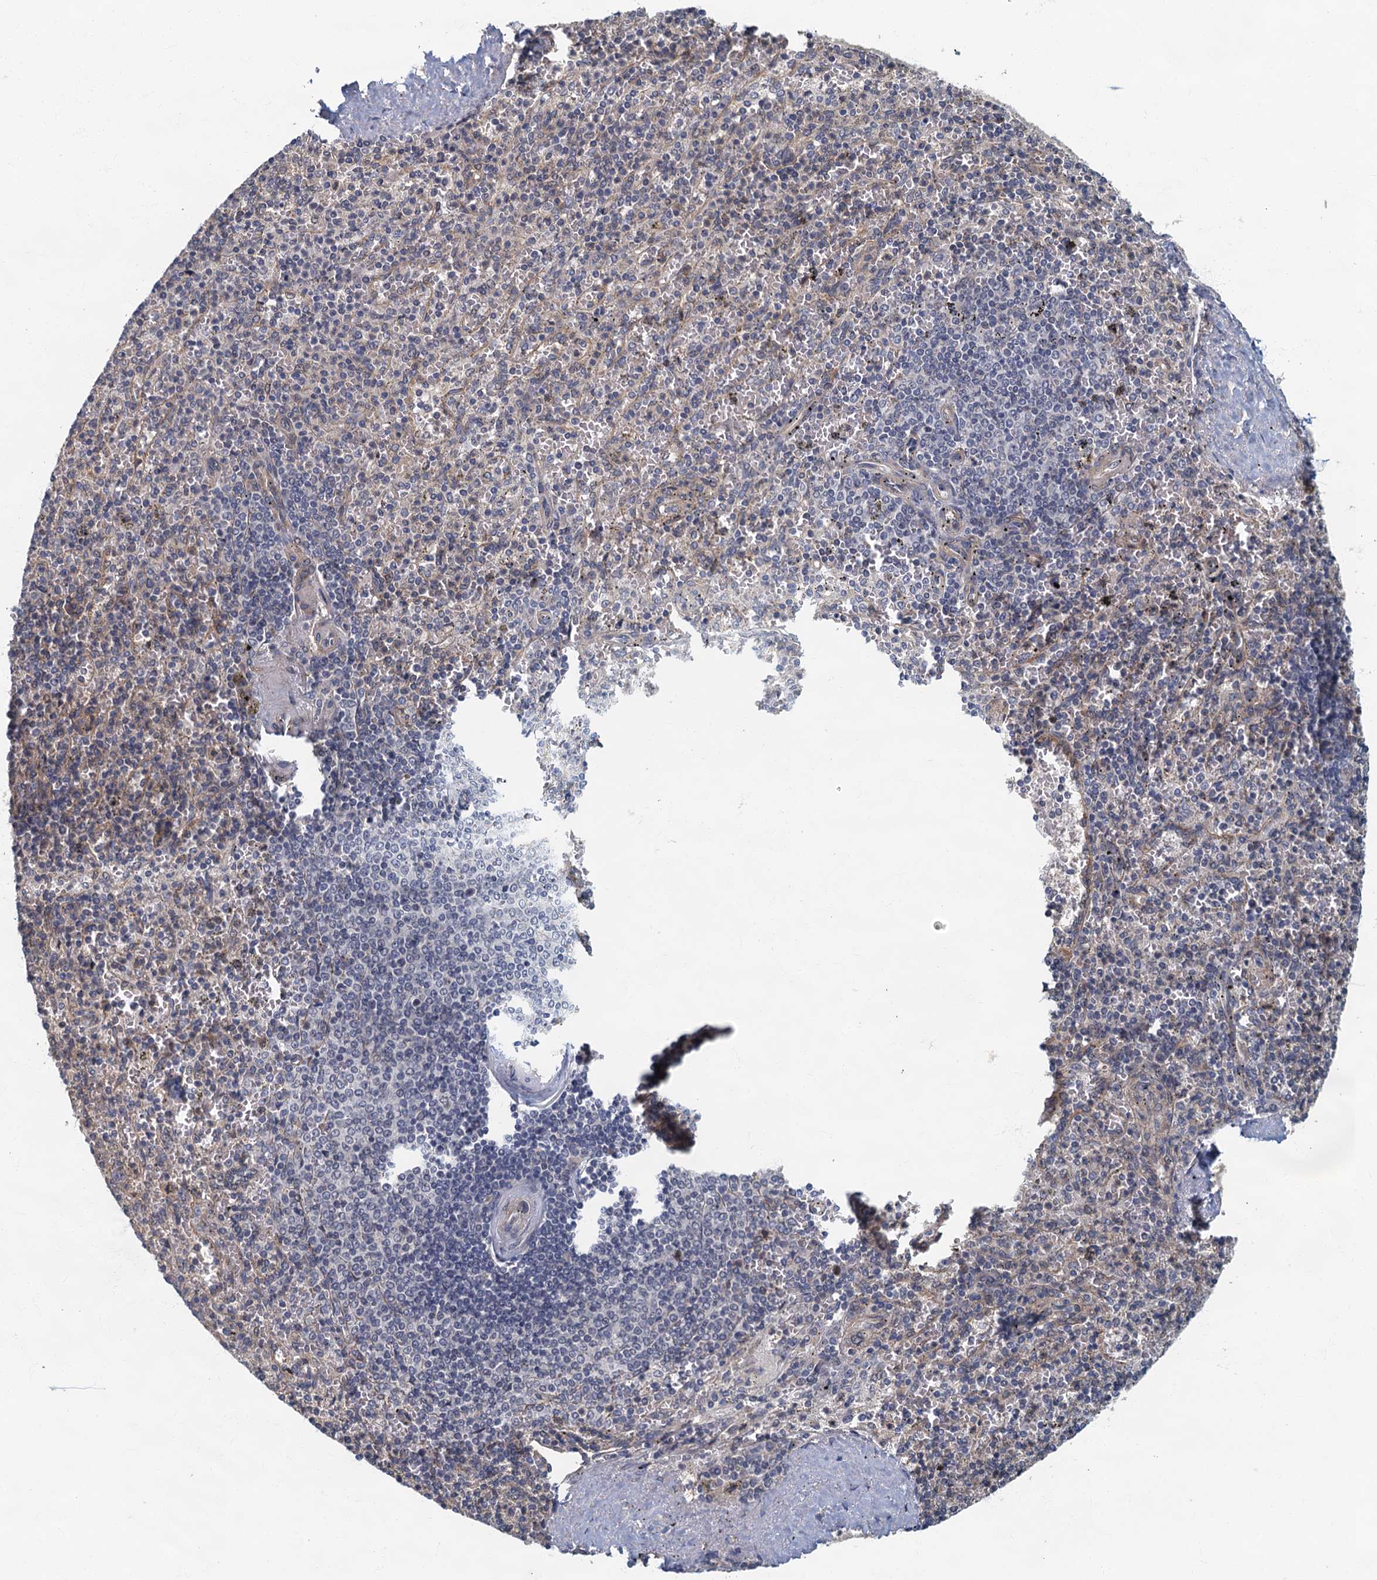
{"staining": {"intensity": "weak", "quantity": "<25%", "location": "cytoplasmic/membranous"}, "tissue": "spleen", "cell_type": "Cells in red pulp", "image_type": "normal", "snomed": [{"axis": "morphology", "description": "Normal tissue, NOS"}, {"axis": "topography", "description": "Spleen"}], "caption": "Immunohistochemistry of unremarkable spleen displays no expression in cells in red pulp.", "gene": "CKAP2L", "patient": {"sex": "male", "age": 82}}